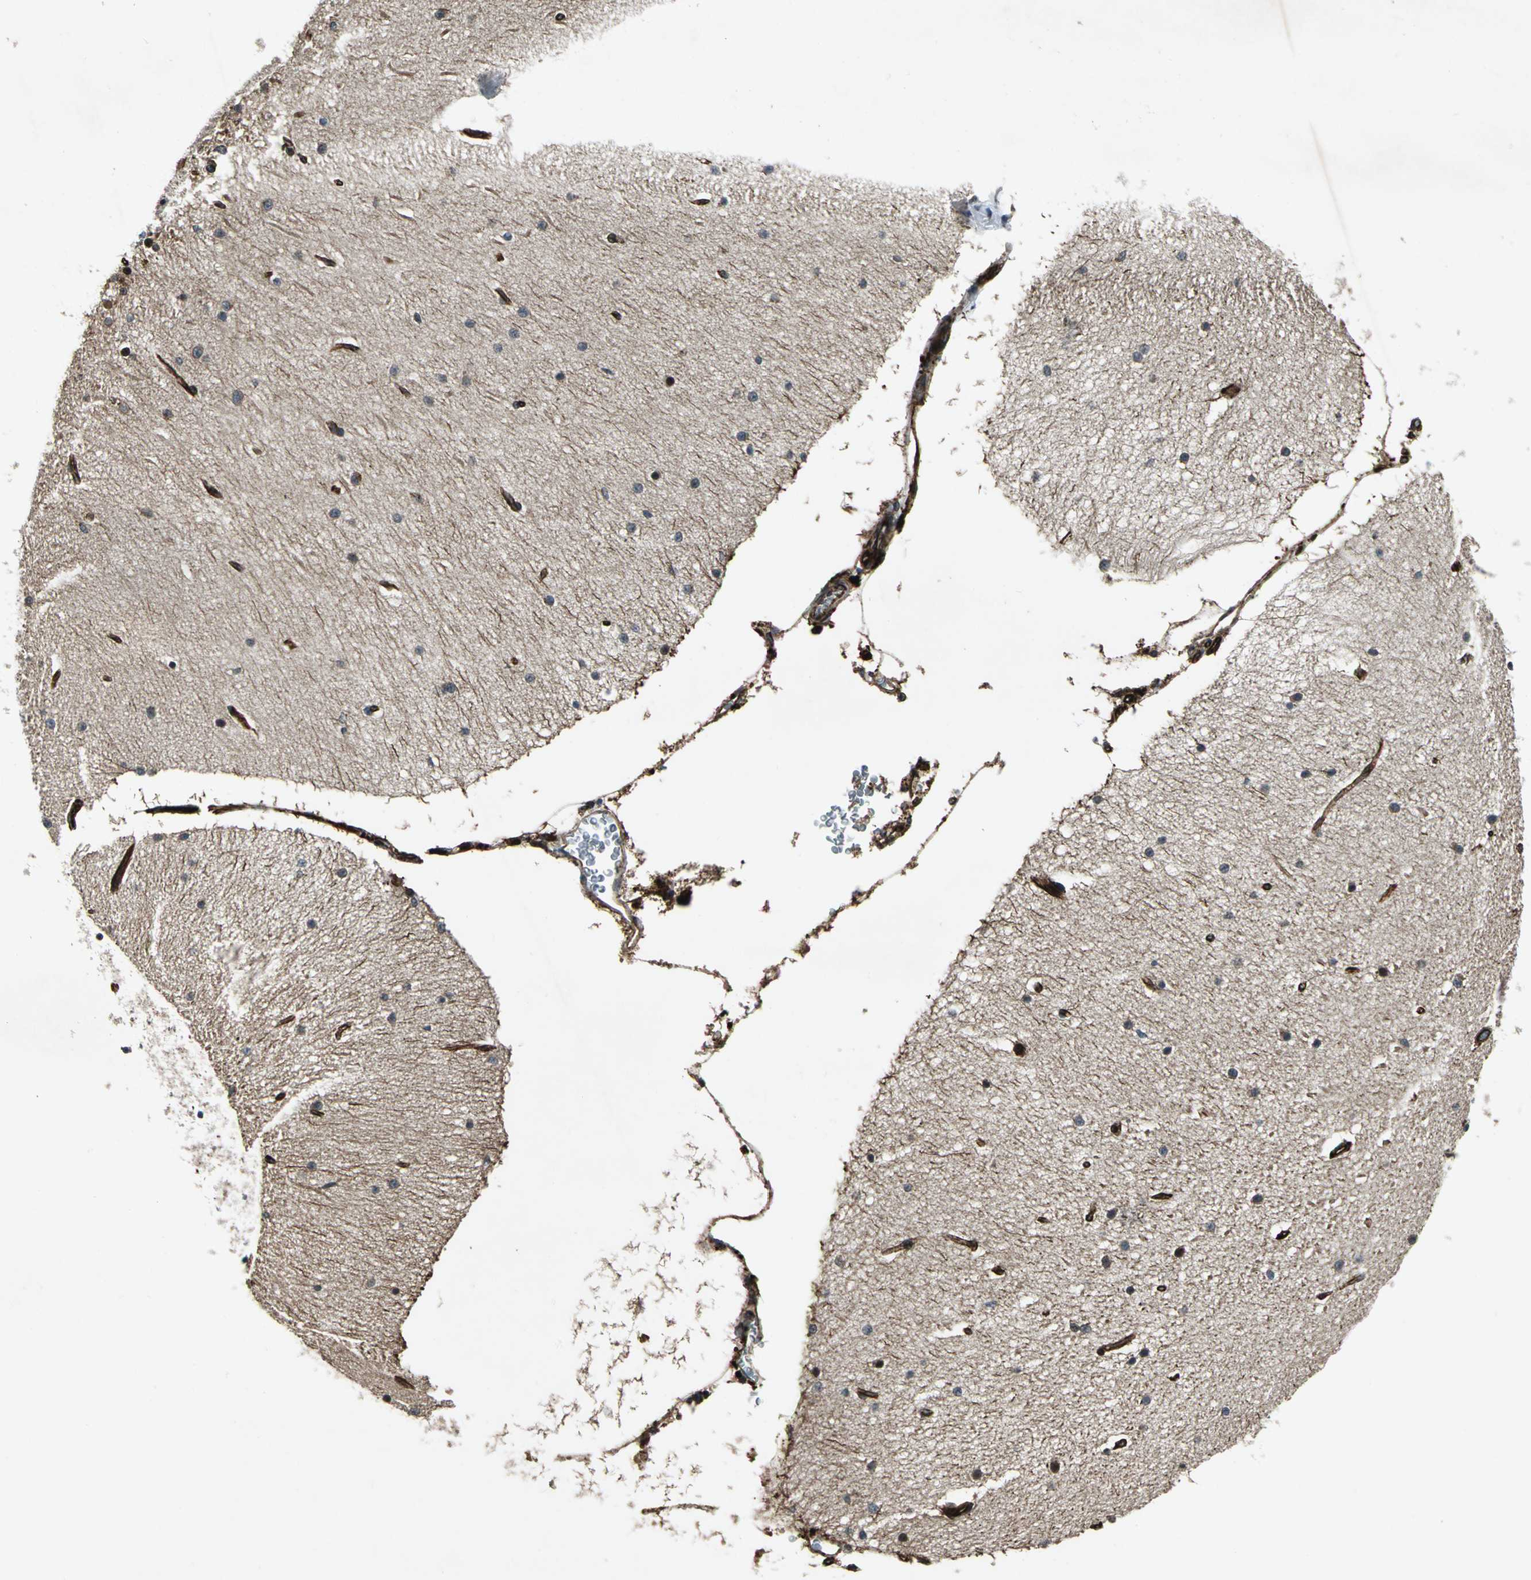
{"staining": {"intensity": "moderate", "quantity": "25%-75%", "location": "cytoplasmic/membranous,nuclear"}, "tissue": "cerebellum", "cell_type": "Cells in molecular layer", "image_type": "normal", "snomed": [{"axis": "morphology", "description": "Normal tissue, NOS"}, {"axis": "topography", "description": "Cerebellum"}], "caption": "DAB (3,3'-diaminobenzidine) immunohistochemical staining of benign cerebellum shows moderate cytoplasmic/membranous,nuclear protein staining in about 25%-75% of cells in molecular layer. The staining is performed using DAB brown chromogen to label protein expression. The nuclei are counter-stained blue using hematoxylin.", "gene": "EXD2", "patient": {"sex": "female", "age": 54}}